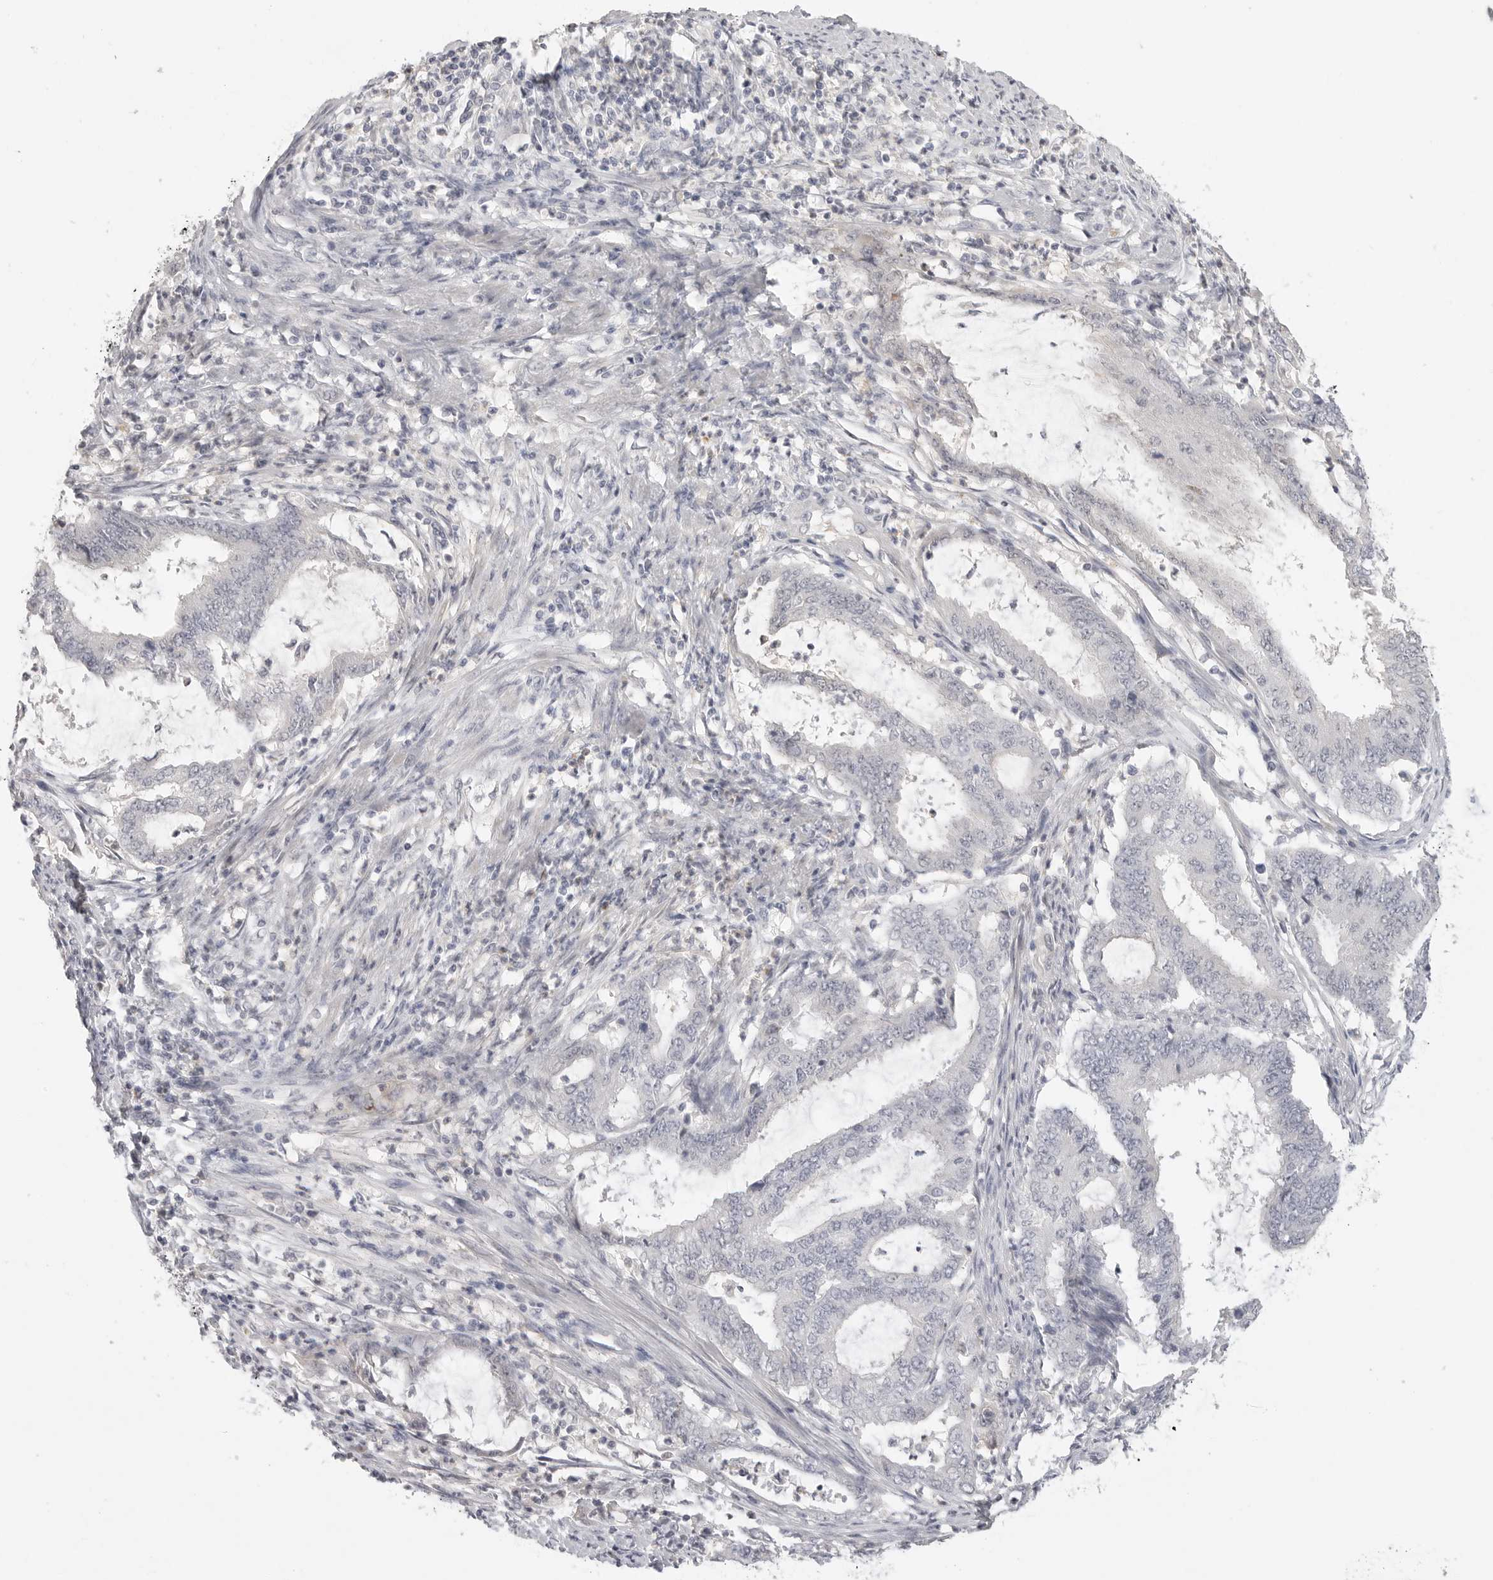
{"staining": {"intensity": "negative", "quantity": "none", "location": "none"}, "tissue": "endometrial cancer", "cell_type": "Tumor cells", "image_type": "cancer", "snomed": [{"axis": "morphology", "description": "Adenocarcinoma, NOS"}, {"axis": "topography", "description": "Endometrium"}], "caption": "Micrograph shows no protein expression in tumor cells of endometrial cancer (adenocarcinoma) tissue. Nuclei are stained in blue.", "gene": "HMGCS2", "patient": {"sex": "female", "age": 51}}